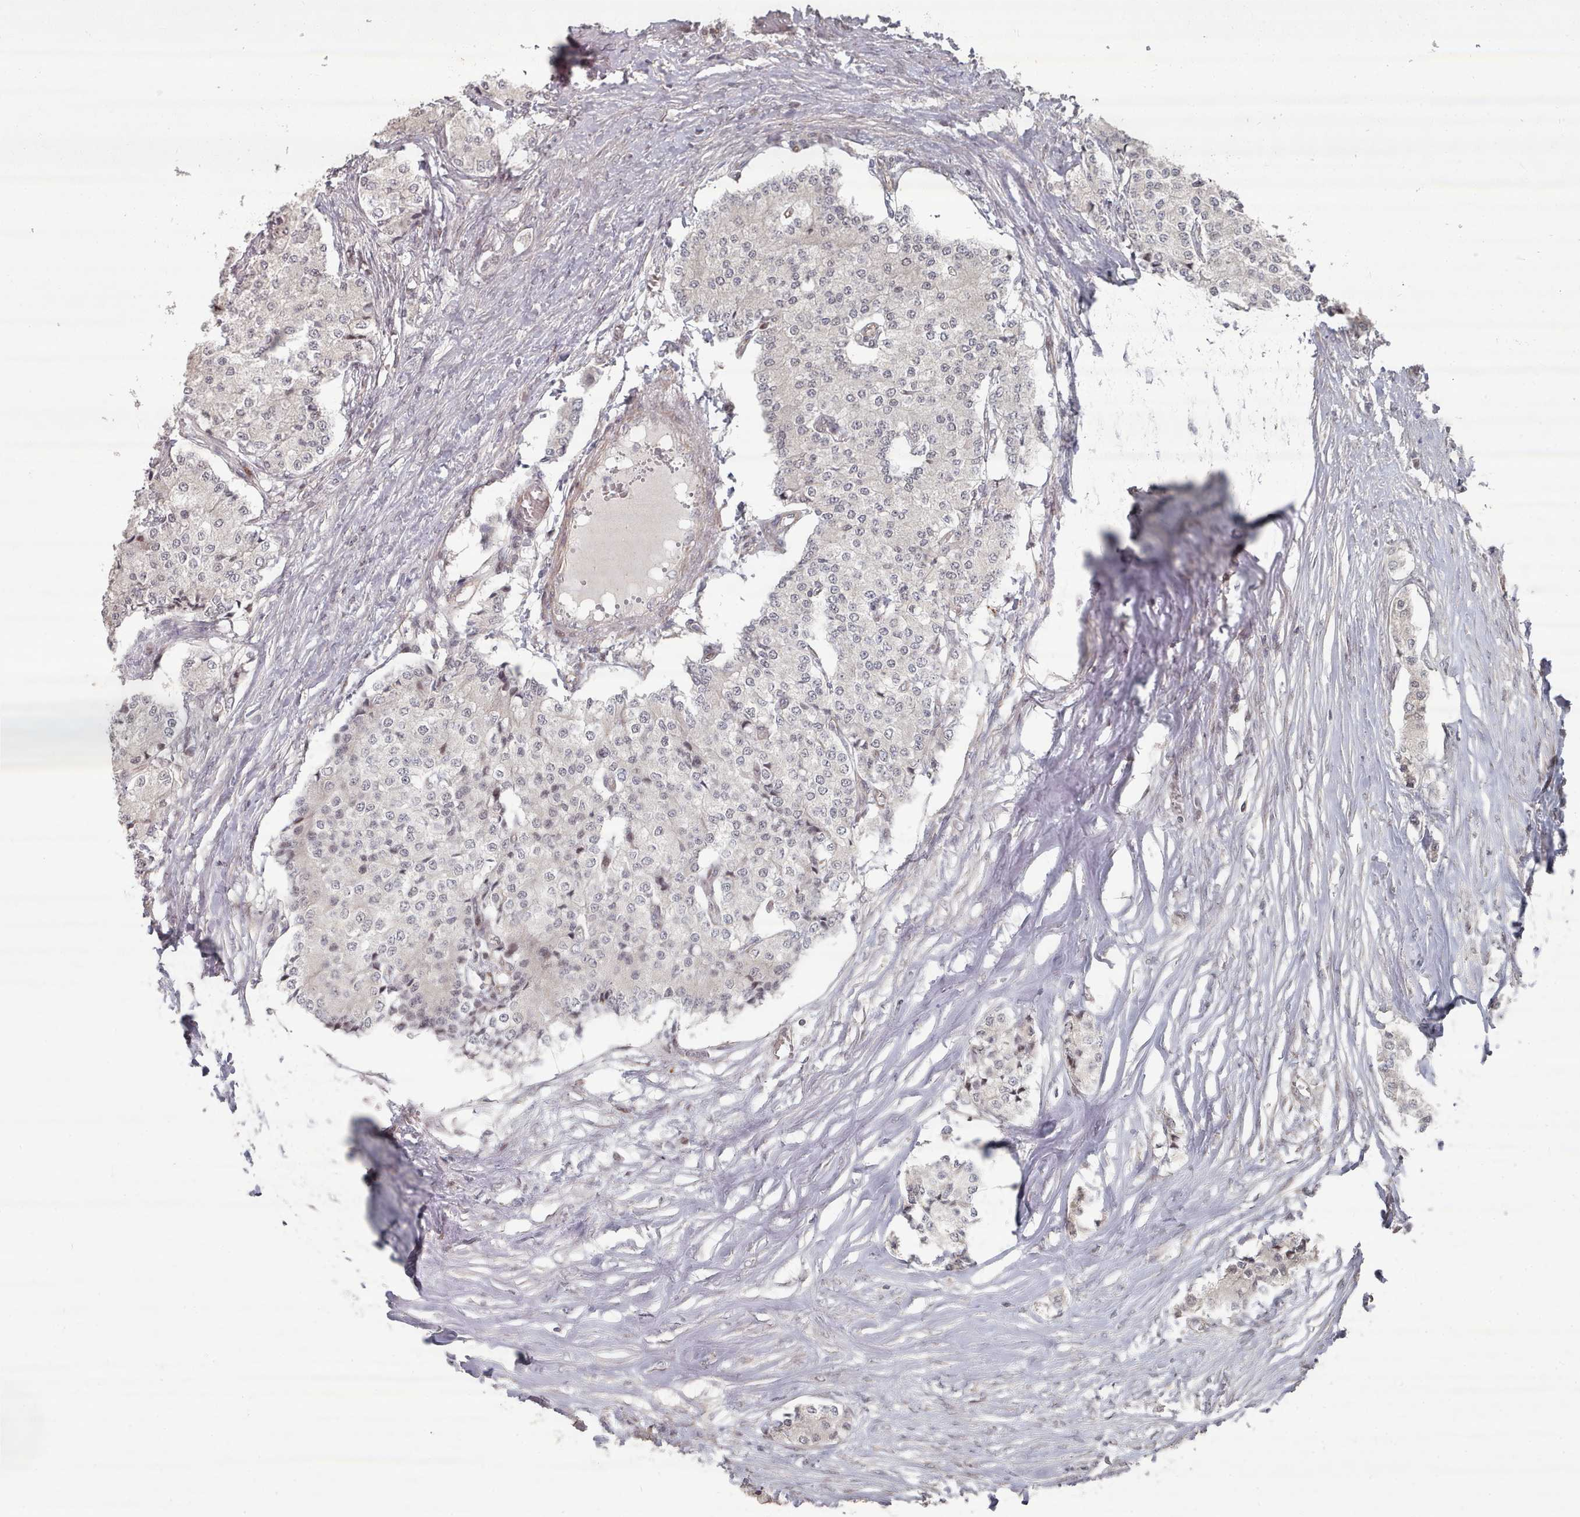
{"staining": {"intensity": "negative", "quantity": "none", "location": "none"}, "tissue": "carcinoid", "cell_type": "Tumor cells", "image_type": "cancer", "snomed": [{"axis": "morphology", "description": "Carcinoid, malignant, NOS"}, {"axis": "topography", "description": "Colon"}], "caption": "Tumor cells show no significant protein staining in malignant carcinoid. The staining is performed using DAB brown chromogen with nuclei counter-stained in using hematoxylin.", "gene": "CPSF4", "patient": {"sex": "female", "age": 52}}